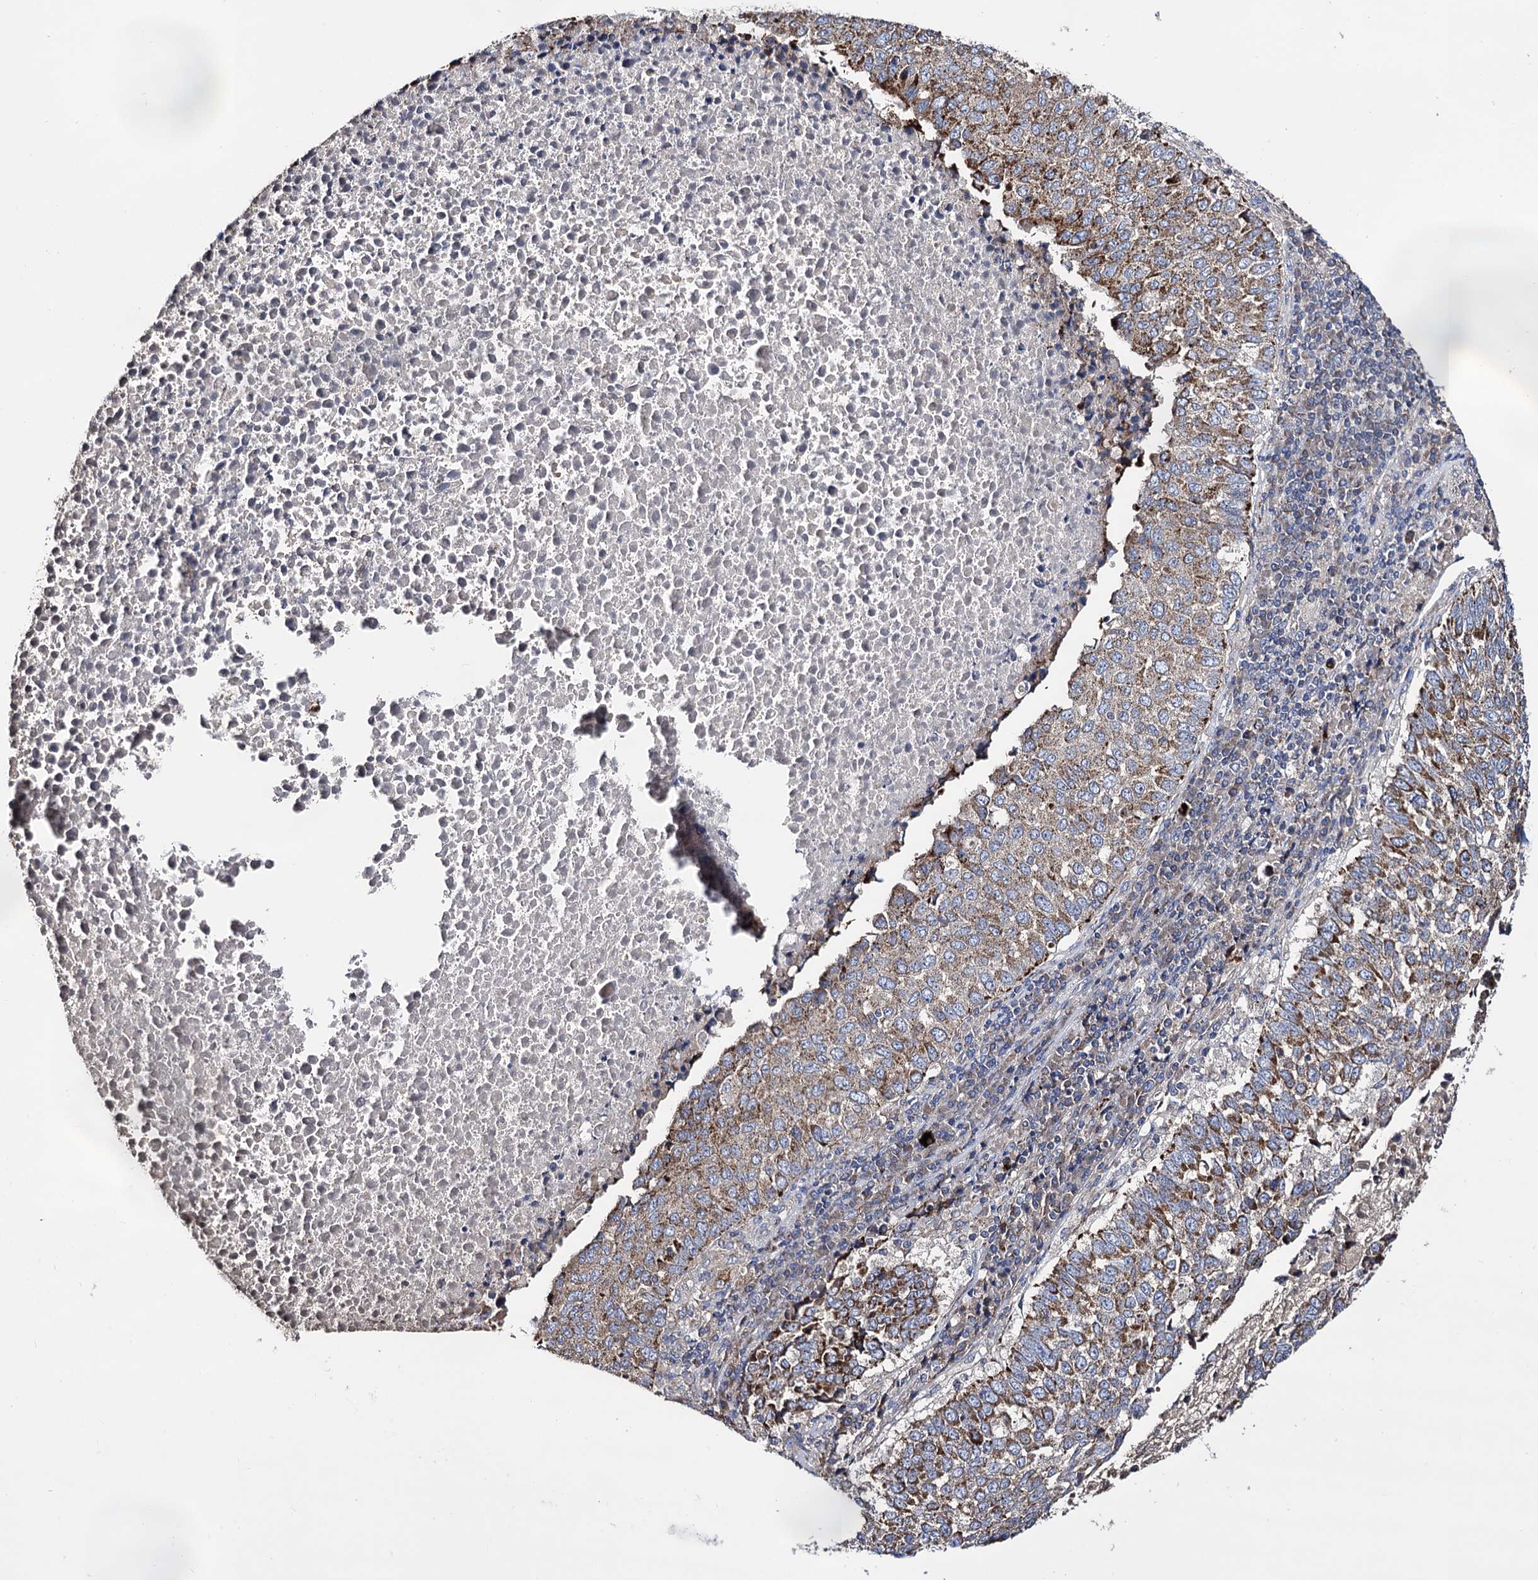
{"staining": {"intensity": "moderate", "quantity": ">75%", "location": "cytoplasmic/membranous"}, "tissue": "lung cancer", "cell_type": "Tumor cells", "image_type": "cancer", "snomed": [{"axis": "morphology", "description": "Squamous cell carcinoma, NOS"}, {"axis": "topography", "description": "Lung"}], "caption": "Lung cancer (squamous cell carcinoma) stained for a protein exhibits moderate cytoplasmic/membranous positivity in tumor cells.", "gene": "IQCH", "patient": {"sex": "male", "age": 73}}